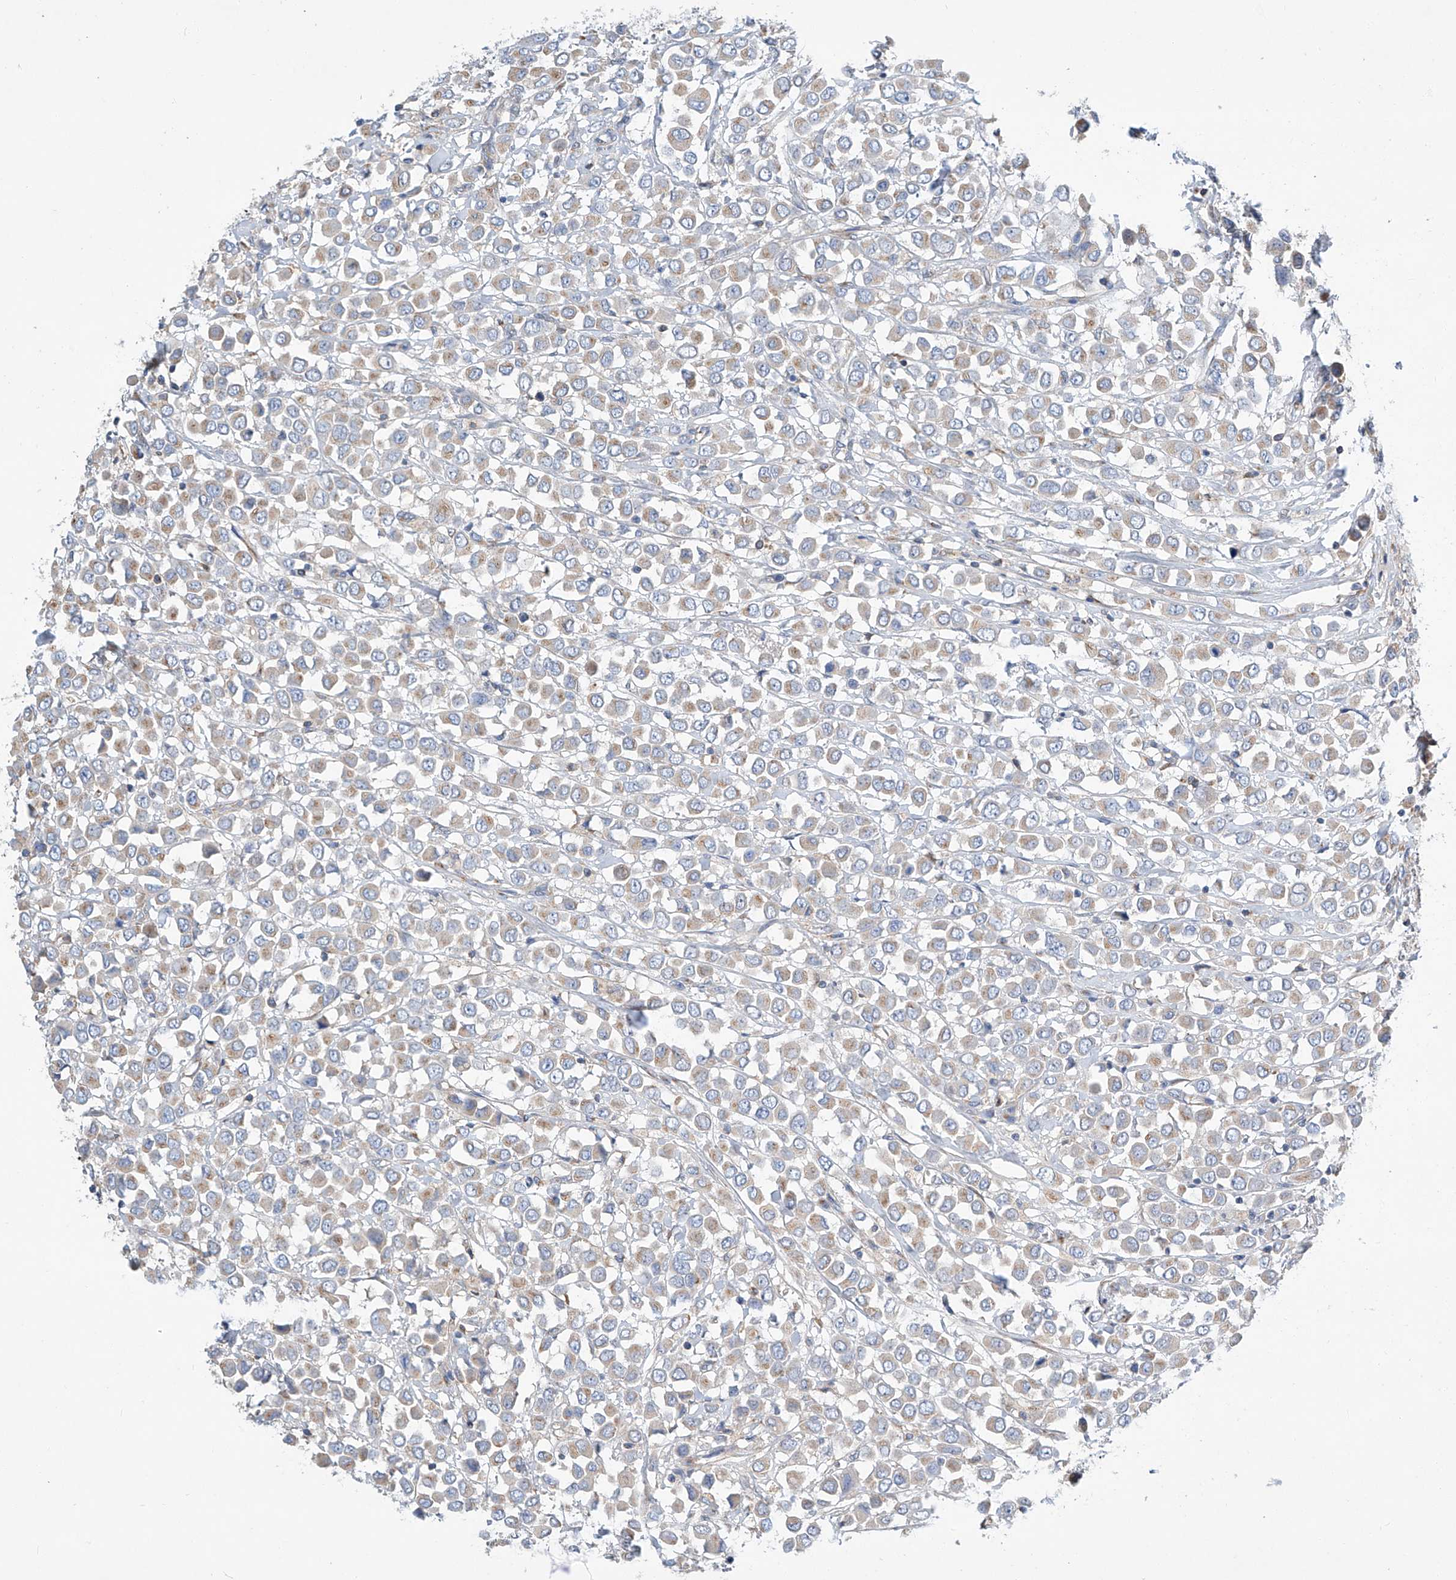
{"staining": {"intensity": "weak", "quantity": "25%-75%", "location": "cytoplasmic/membranous"}, "tissue": "breast cancer", "cell_type": "Tumor cells", "image_type": "cancer", "snomed": [{"axis": "morphology", "description": "Duct carcinoma"}, {"axis": "topography", "description": "Breast"}], "caption": "The image exhibits staining of breast cancer, revealing weak cytoplasmic/membranous protein expression (brown color) within tumor cells.", "gene": "SLC22A7", "patient": {"sex": "female", "age": 61}}